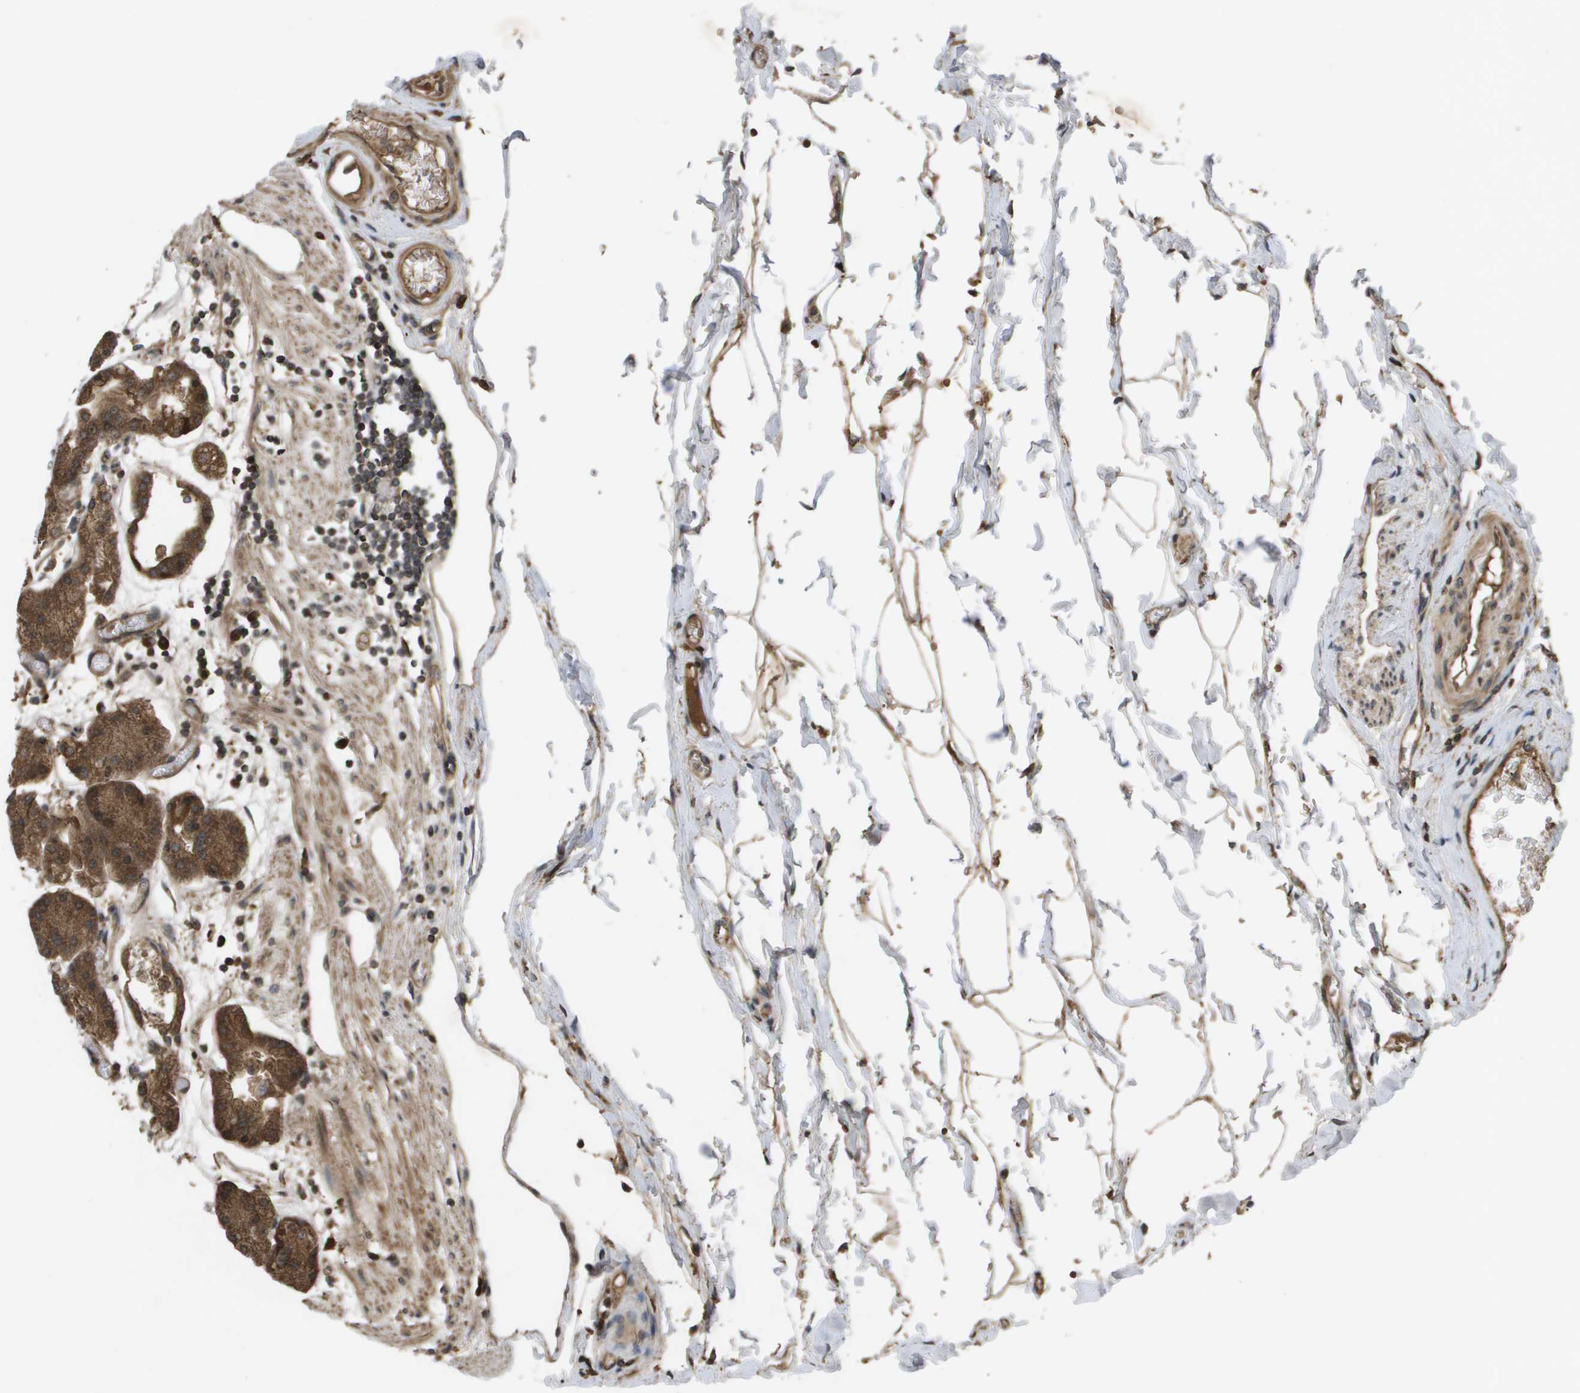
{"staining": {"intensity": "strong", "quantity": "25%-75%", "location": "cytoplasmic/membranous"}, "tissue": "stomach", "cell_type": "Glandular cells", "image_type": "normal", "snomed": [{"axis": "morphology", "description": "Normal tissue, NOS"}, {"axis": "topography", "description": "Stomach, lower"}], "caption": "Glandular cells reveal high levels of strong cytoplasmic/membranous staining in approximately 25%-75% of cells in benign stomach. (IHC, brightfield microscopy, high magnification).", "gene": "KIF11", "patient": {"sex": "male", "age": 71}}